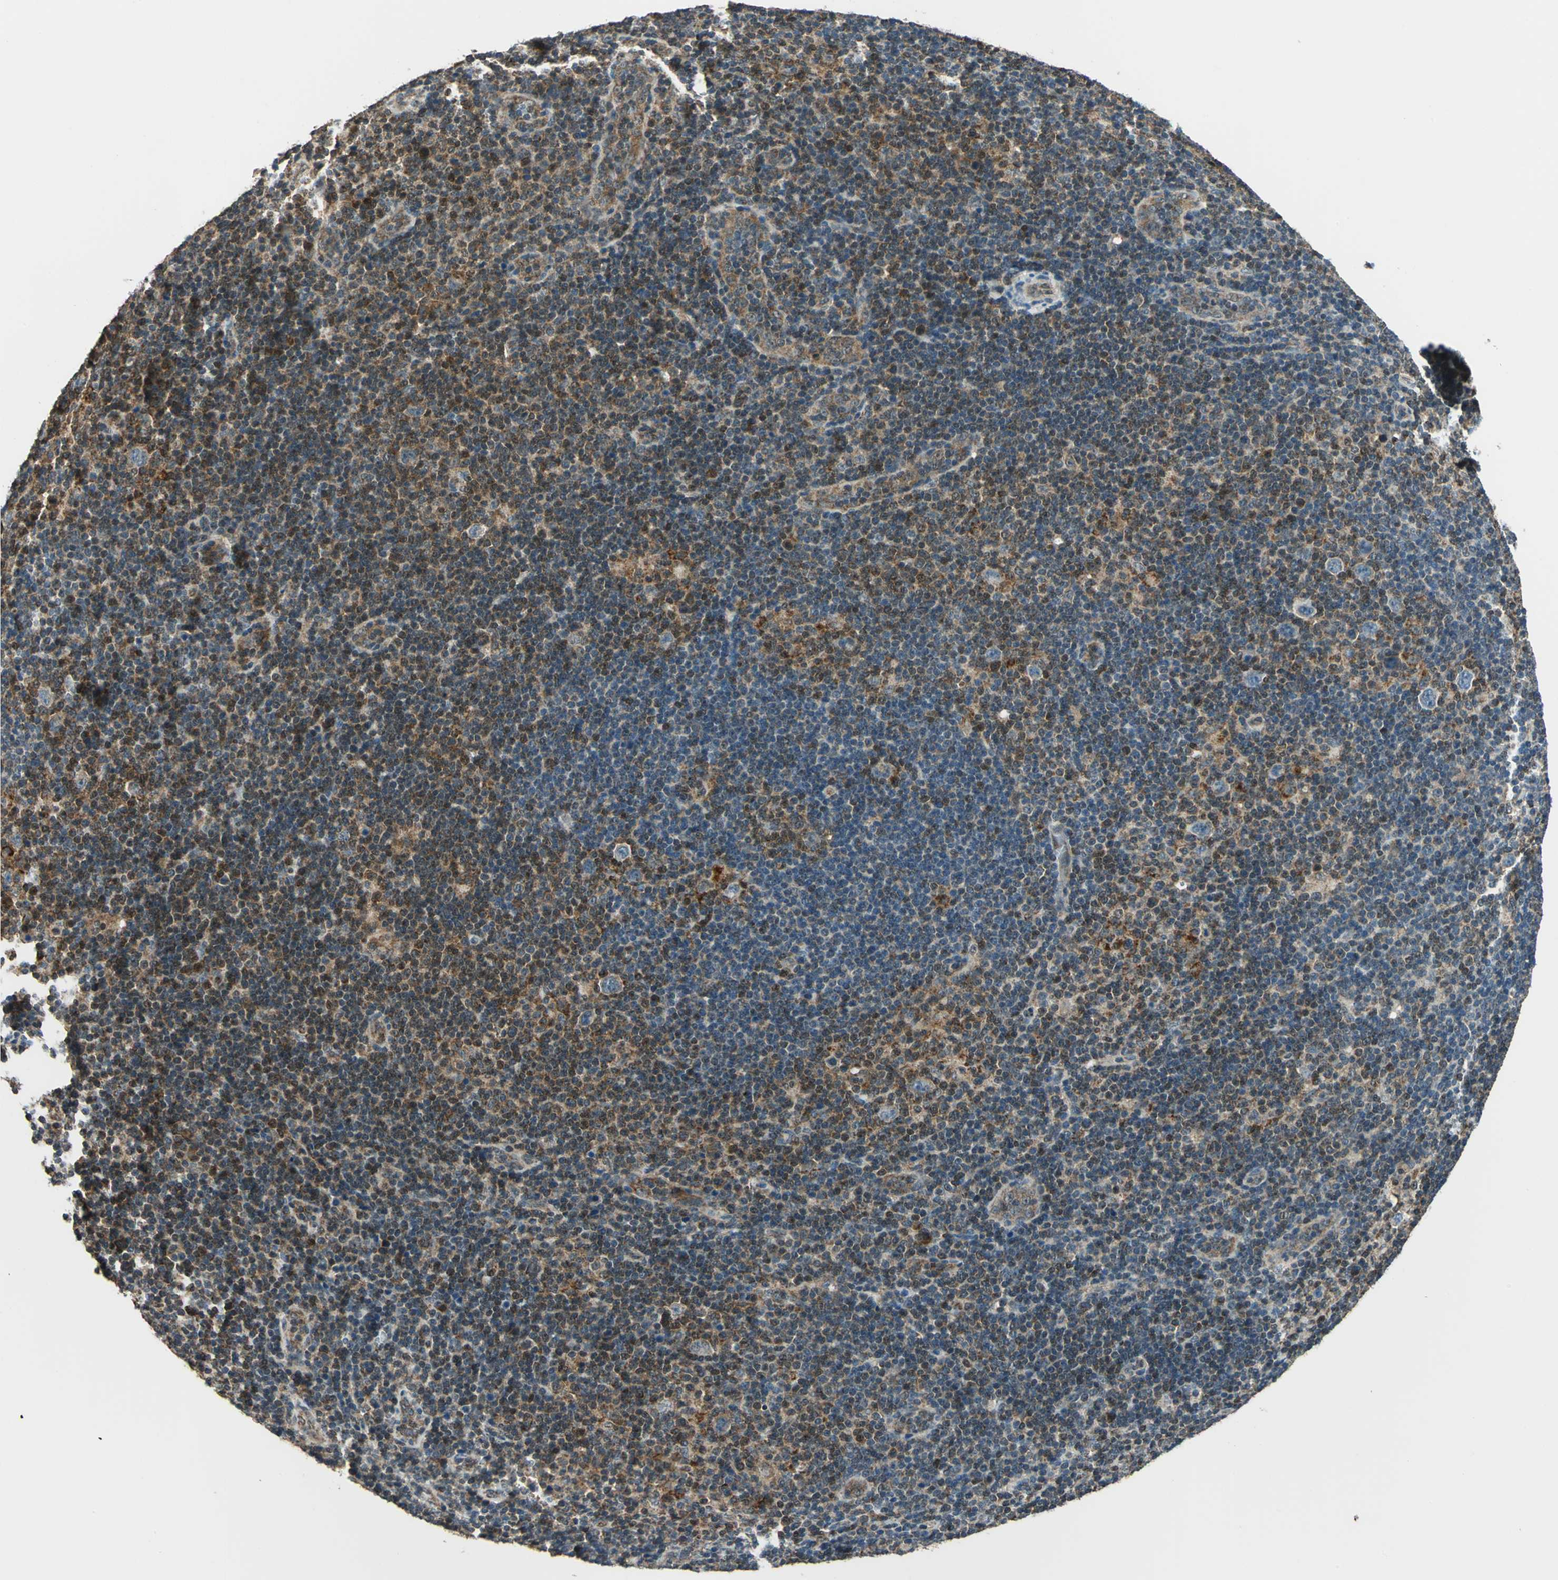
{"staining": {"intensity": "moderate", "quantity": ">75%", "location": "cytoplasmic/membranous,nuclear"}, "tissue": "lymphoma", "cell_type": "Tumor cells", "image_type": "cancer", "snomed": [{"axis": "morphology", "description": "Hodgkin's disease, NOS"}, {"axis": "topography", "description": "Lymph node"}], "caption": "Lymphoma stained for a protein demonstrates moderate cytoplasmic/membranous and nuclear positivity in tumor cells.", "gene": "NUDT2", "patient": {"sex": "female", "age": 57}}